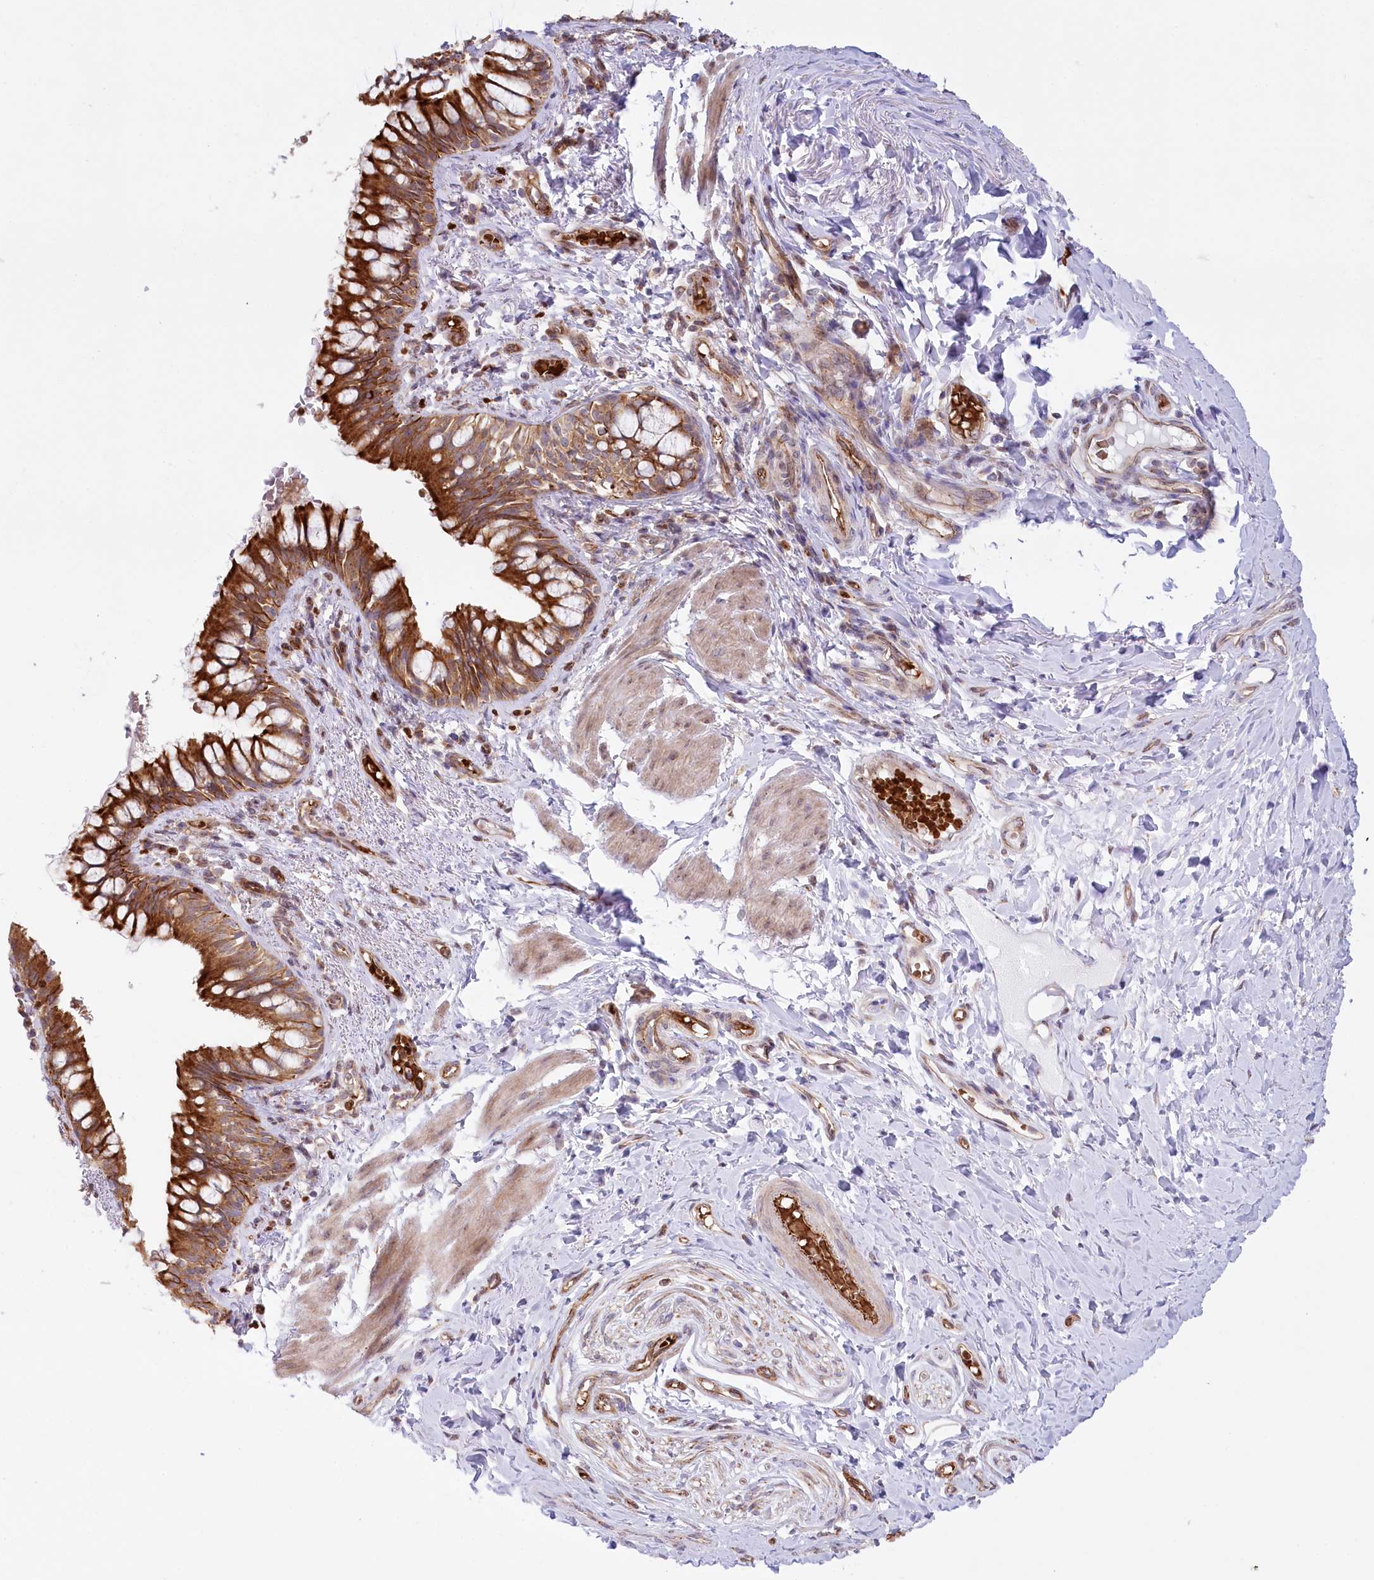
{"staining": {"intensity": "strong", "quantity": ">75%", "location": "cytoplasmic/membranous"}, "tissue": "bronchus", "cell_type": "Respiratory epithelial cells", "image_type": "normal", "snomed": [{"axis": "morphology", "description": "Normal tissue, NOS"}, {"axis": "topography", "description": "Cartilage tissue"}, {"axis": "topography", "description": "Bronchus"}], "caption": "Immunohistochemistry (IHC) (DAB (3,3'-diaminobenzidine)) staining of benign human bronchus shows strong cytoplasmic/membranous protein positivity in about >75% of respiratory epithelial cells.", "gene": "COMMD3", "patient": {"sex": "female", "age": 36}}